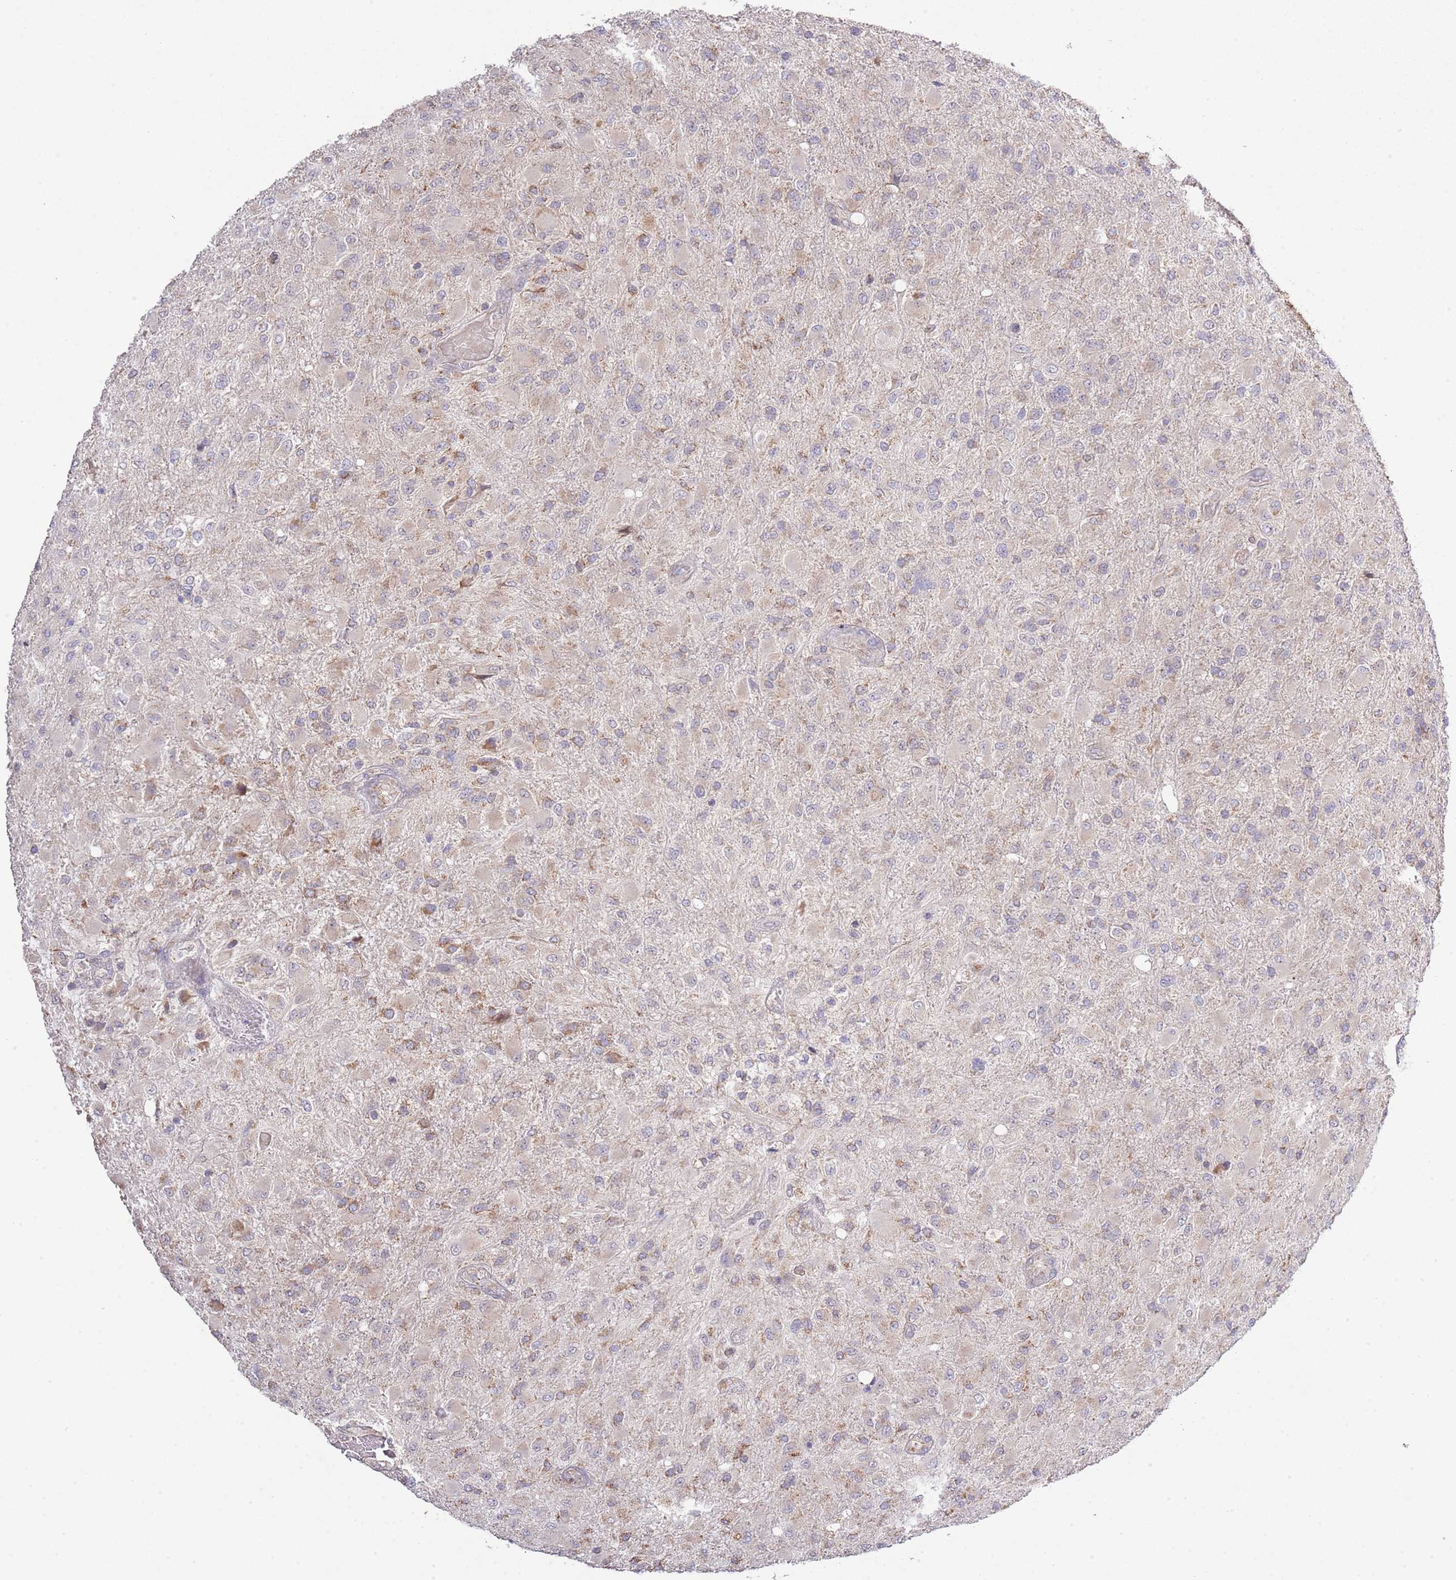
{"staining": {"intensity": "moderate", "quantity": "<25%", "location": "cytoplasmic/membranous"}, "tissue": "glioma", "cell_type": "Tumor cells", "image_type": "cancer", "snomed": [{"axis": "morphology", "description": "Glioma, malignant, Low grade"}, {"axis": "topography", "description": "Brain"}], "caption": "DAB immunohistochemical staining of low-grade glioma (malignant) exhibits moderate cytoplasmic/membranous protein expression in about <25% of tumor cells. The protein is stained brown, and the nuclei are stained in blue (DAB IHC with brightfield microscopy, high magnification).", "gene": "IVD", "patient": {"sex": "male", "age": 65}}